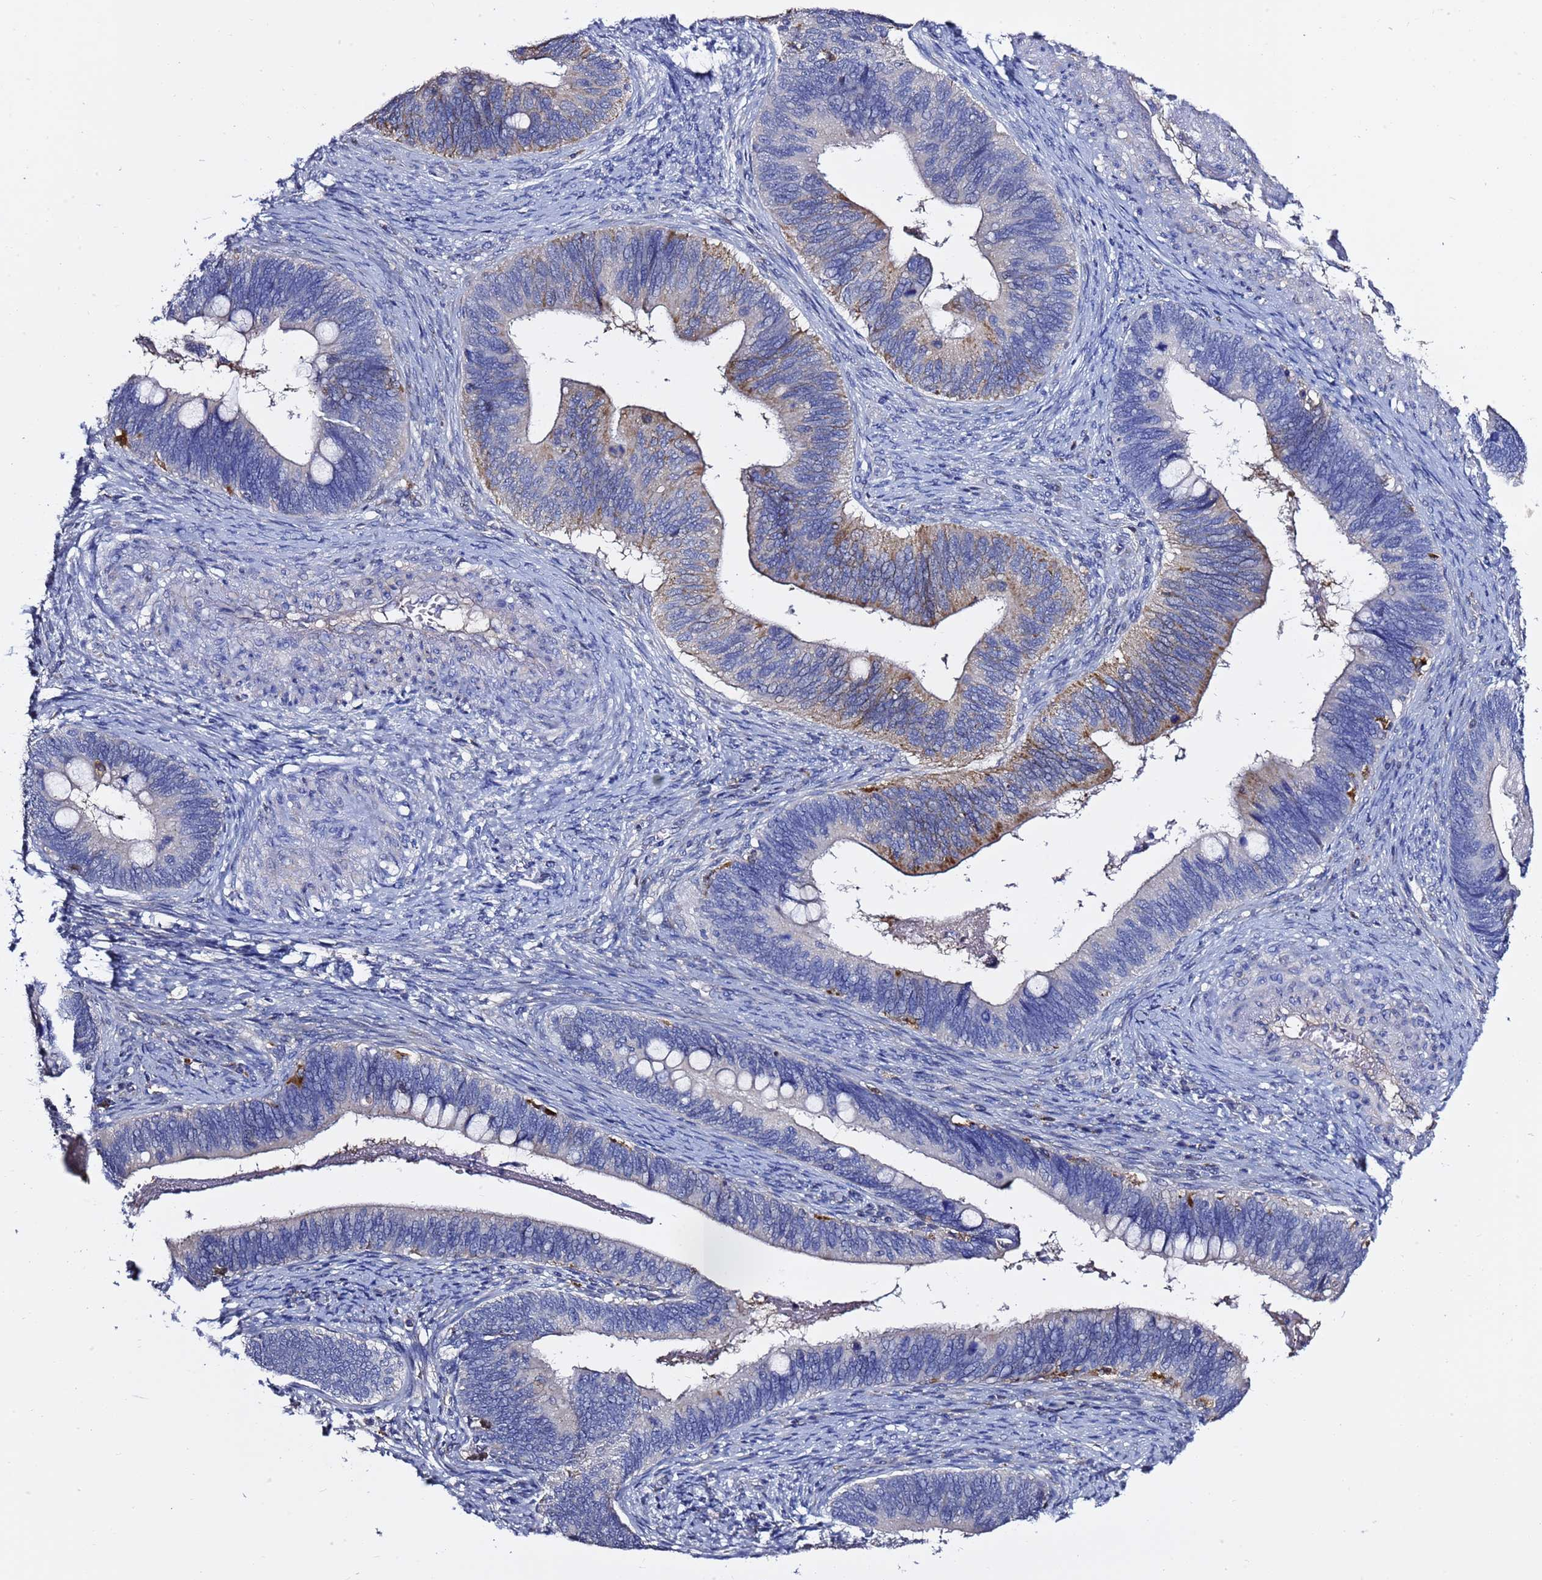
{"staining": {"intensity": "strong", "quantity": "<25%", "location": "cytoplasmic/membranous"}, "tissue": "cervical cancer", "cell_type": "Tumor cells", "image_type": "cancer", "snomed": [{"axis": "morphology", "description": "Adenocarcinoma, NOS"}, {"axis": "topography", "description": "Cervix"}], "caption": "Brown immunohistochemical staining in human adenocarcinoma (cervical) exhibits strong cytoplasmic/membranous expression in approximately <25% of tumor cells.", "gene": "NAT2", "patient": {"sex": "female", "age": 42}}